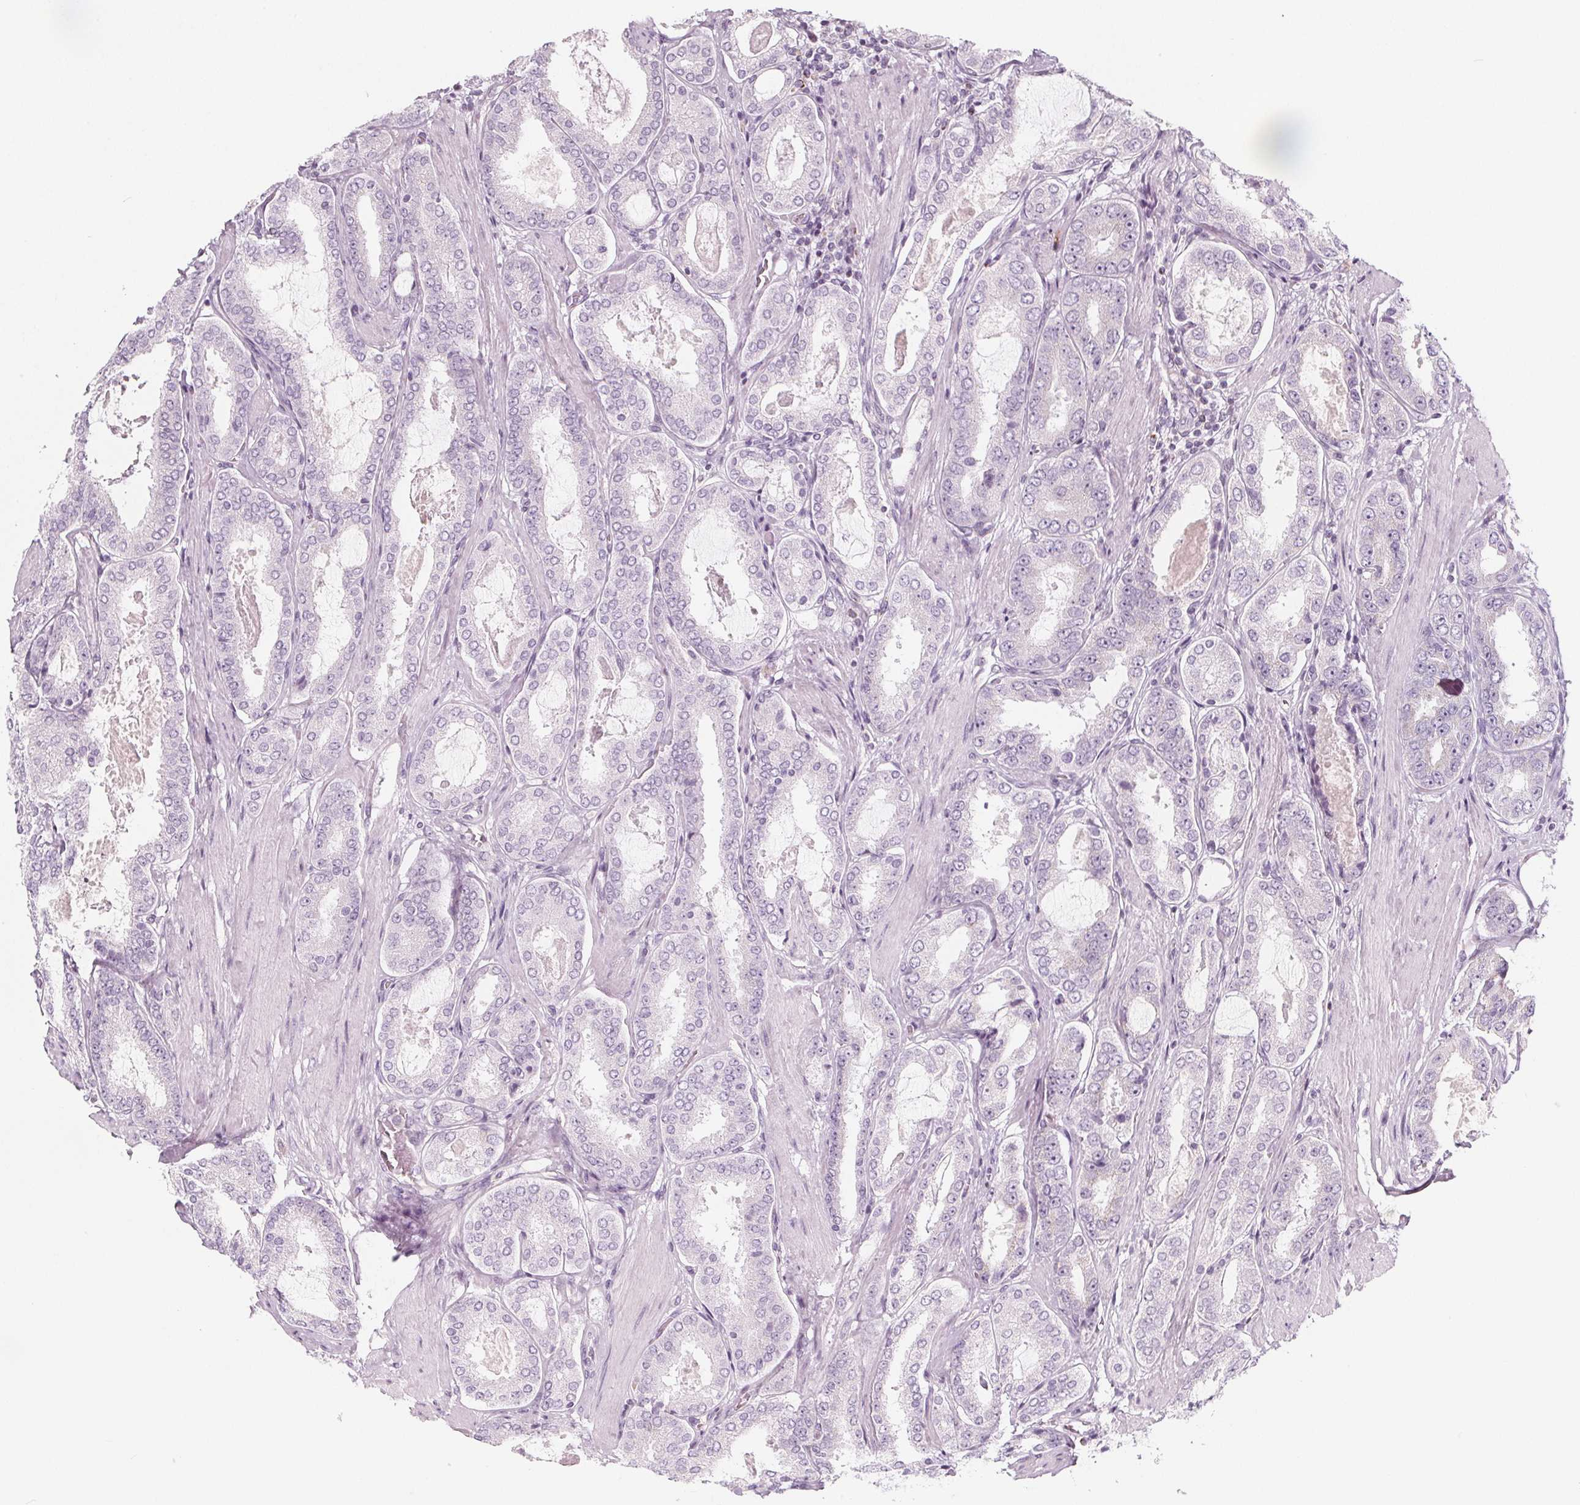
{"staining": {"intensity": "negative", "quantity": "none", "location": "none"}, "tissue": "prostate cancer", "cell_type": "Tumor cells", "image_type": "cancer", "snomed": [{"axis": "morphology", "description": "Adenocarcinoma, High grade"}, {"axis": "topography", "description": "Prostate"}], "caption": "The histopathology image exhibits no significant staining in tumor cells of prostate cancer.", "gene": "IL17C", "patient": {"sex": "male", "age": 63}}